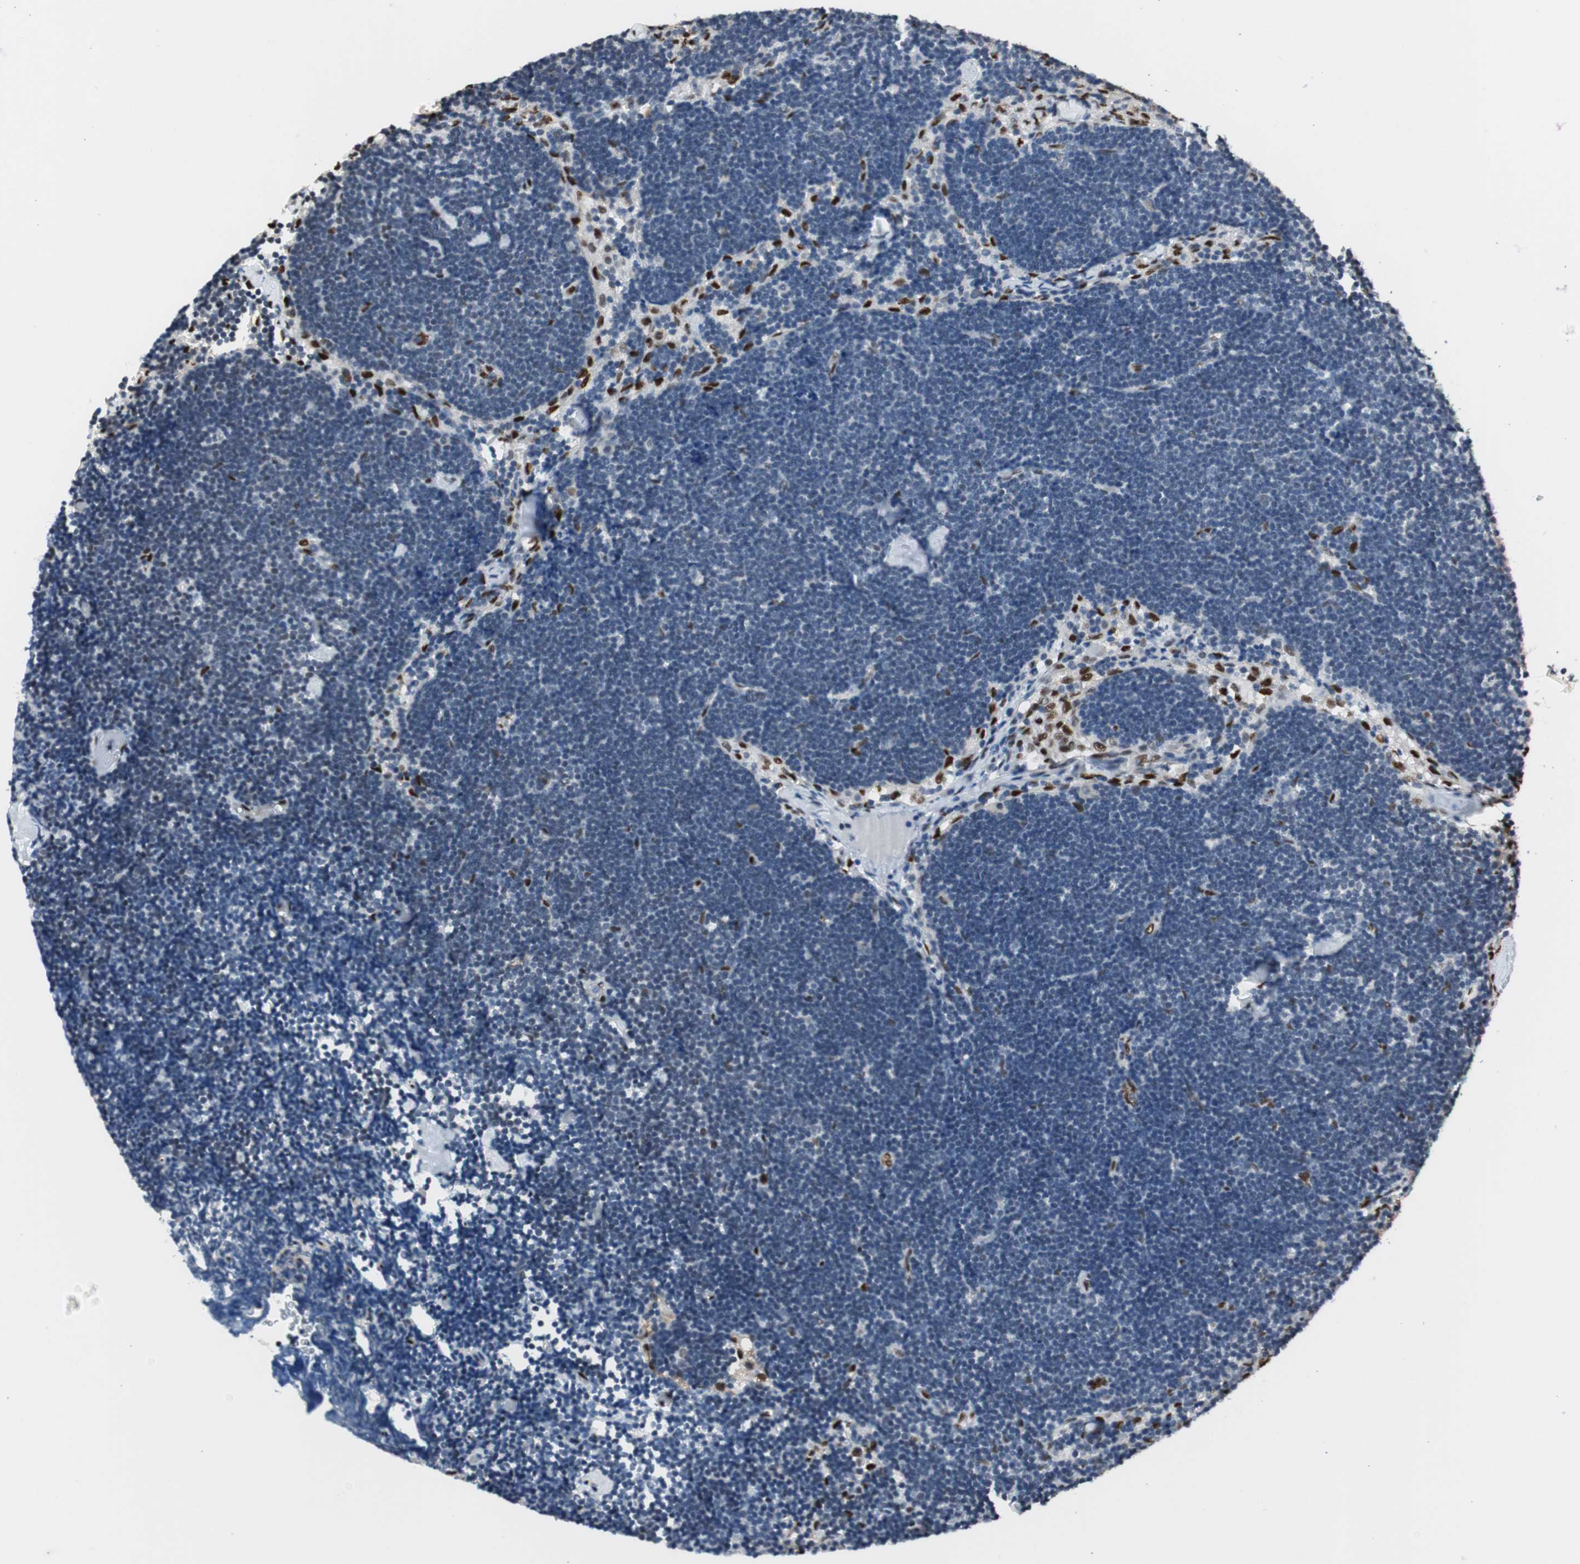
{"staining": {"intensity": "negative", "quantity": "none", "location": "none"}, "tissue": "lymph node", "cell_type": "Germinal center cells", "image_type": "normal", "snomed": [{"axis": "morphology", "description": "Normal tissue, NOS"}, {"axis": "topography", "description": "Lymph node"}], "caption": "Immunohistochemistry micrograph of benign lymph node: human lymph node stained with DAB (3,3'-diaminobenzidine) displays no significant protein staining in germinal center cells. (DAB IHC visualized using brightfield microscopy, high magnification).", "gene": "PML", "patient": {"sex": "male", "age": 63}}